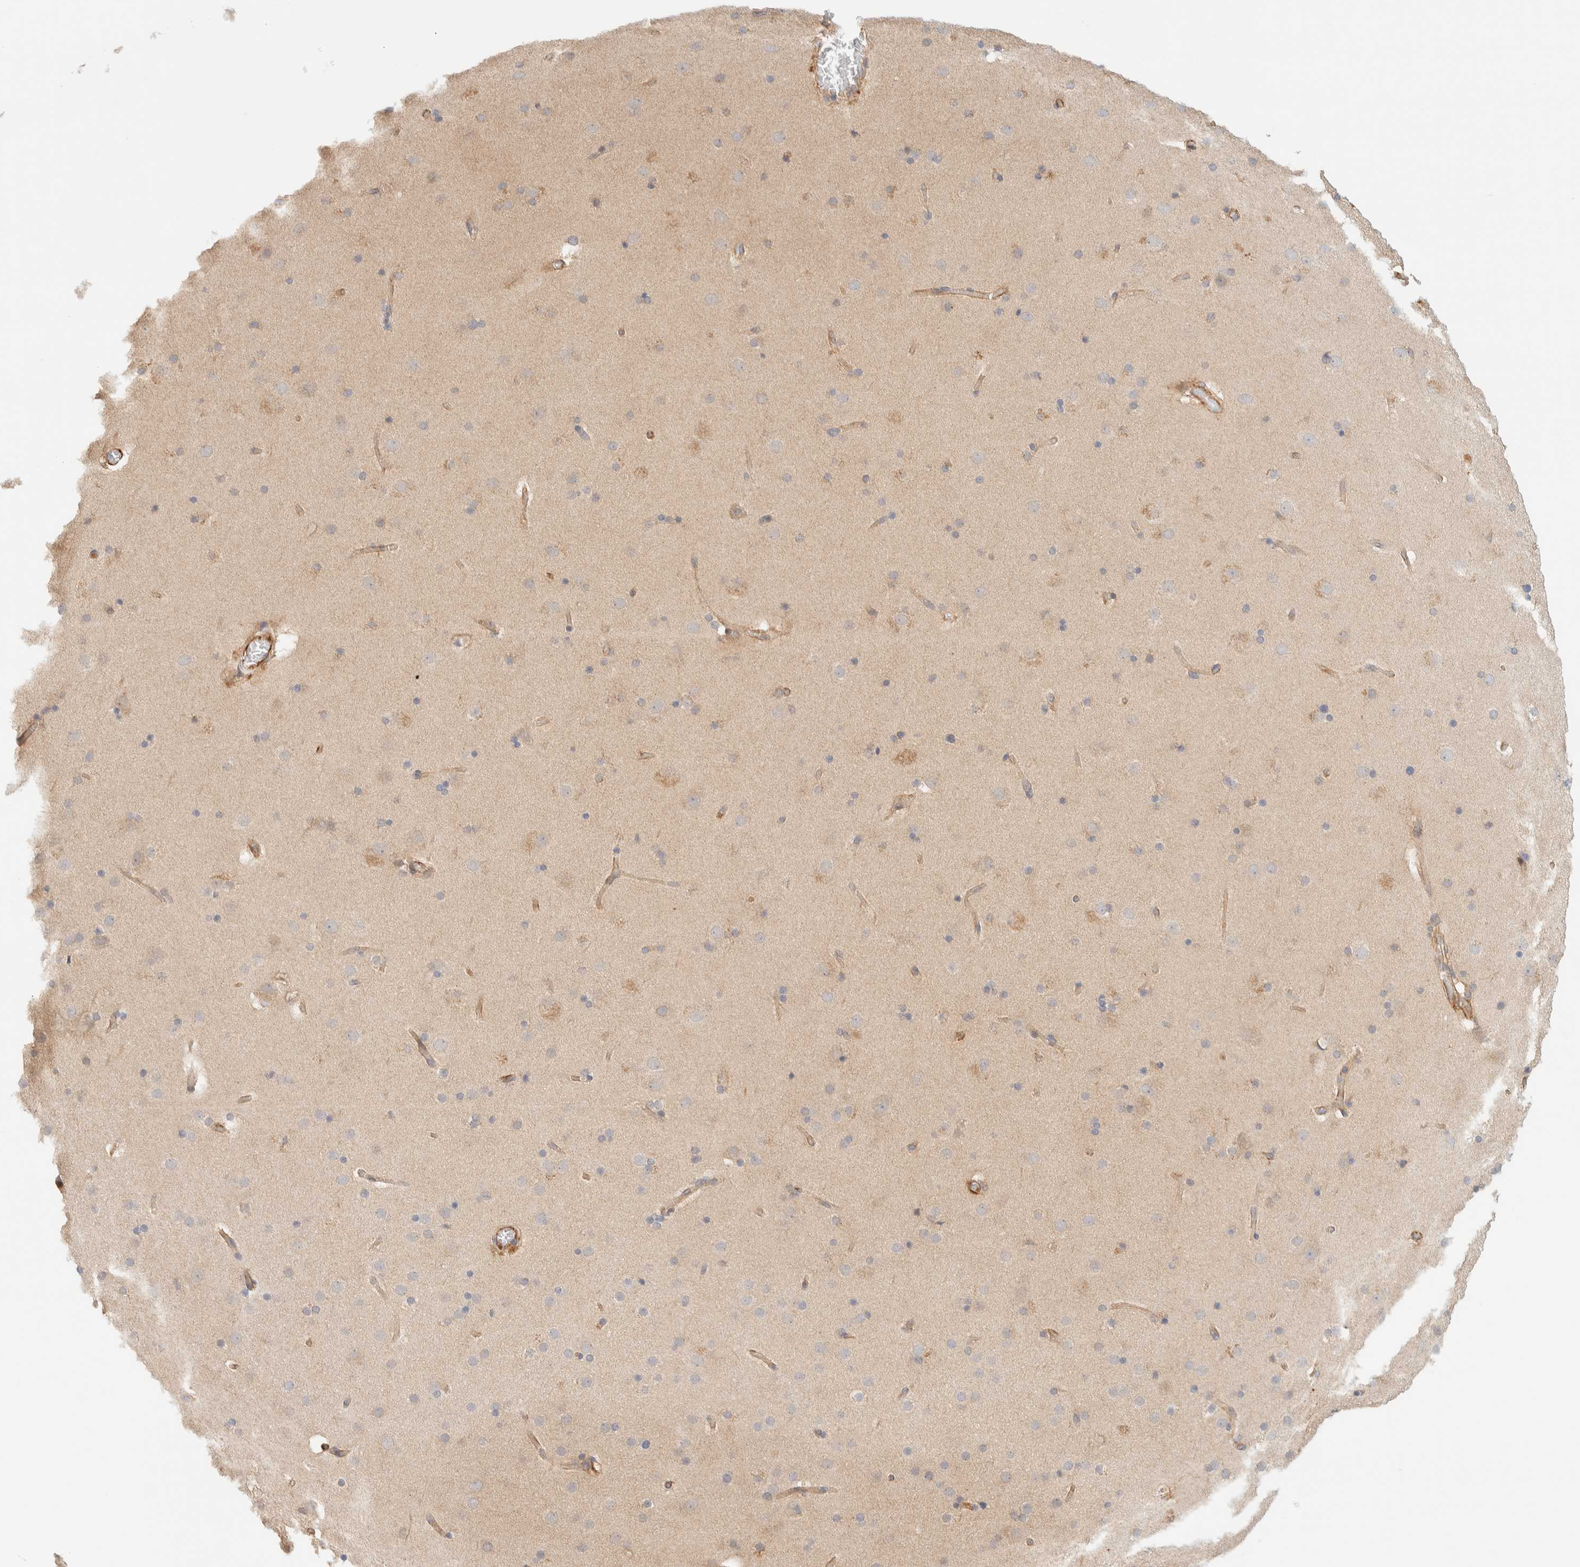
{"staining": {"intensity": "moderate", "quantity": "25%-75%", "location": "cytoplasmic/membranous"}, "tissue": "cerebral cortex", "cell_type": "Endothelial cells", "image_type": "normal", "snomed": [{"axis": "morphology", "description": "Normal tissue, NOS"}, {"axis": "topography", "description": "Cerebral cortex"}], "caption": "Unremarkable cerebral cortex demonstrates moderate cytoplasmic/membranous expression in approximately 25%-75% of endothelial cells The protein of interest is shown in brown color, while the nuclei are stained blue..", "gene": "FAT1", "patient": {"sex": "male", "age": 57}}